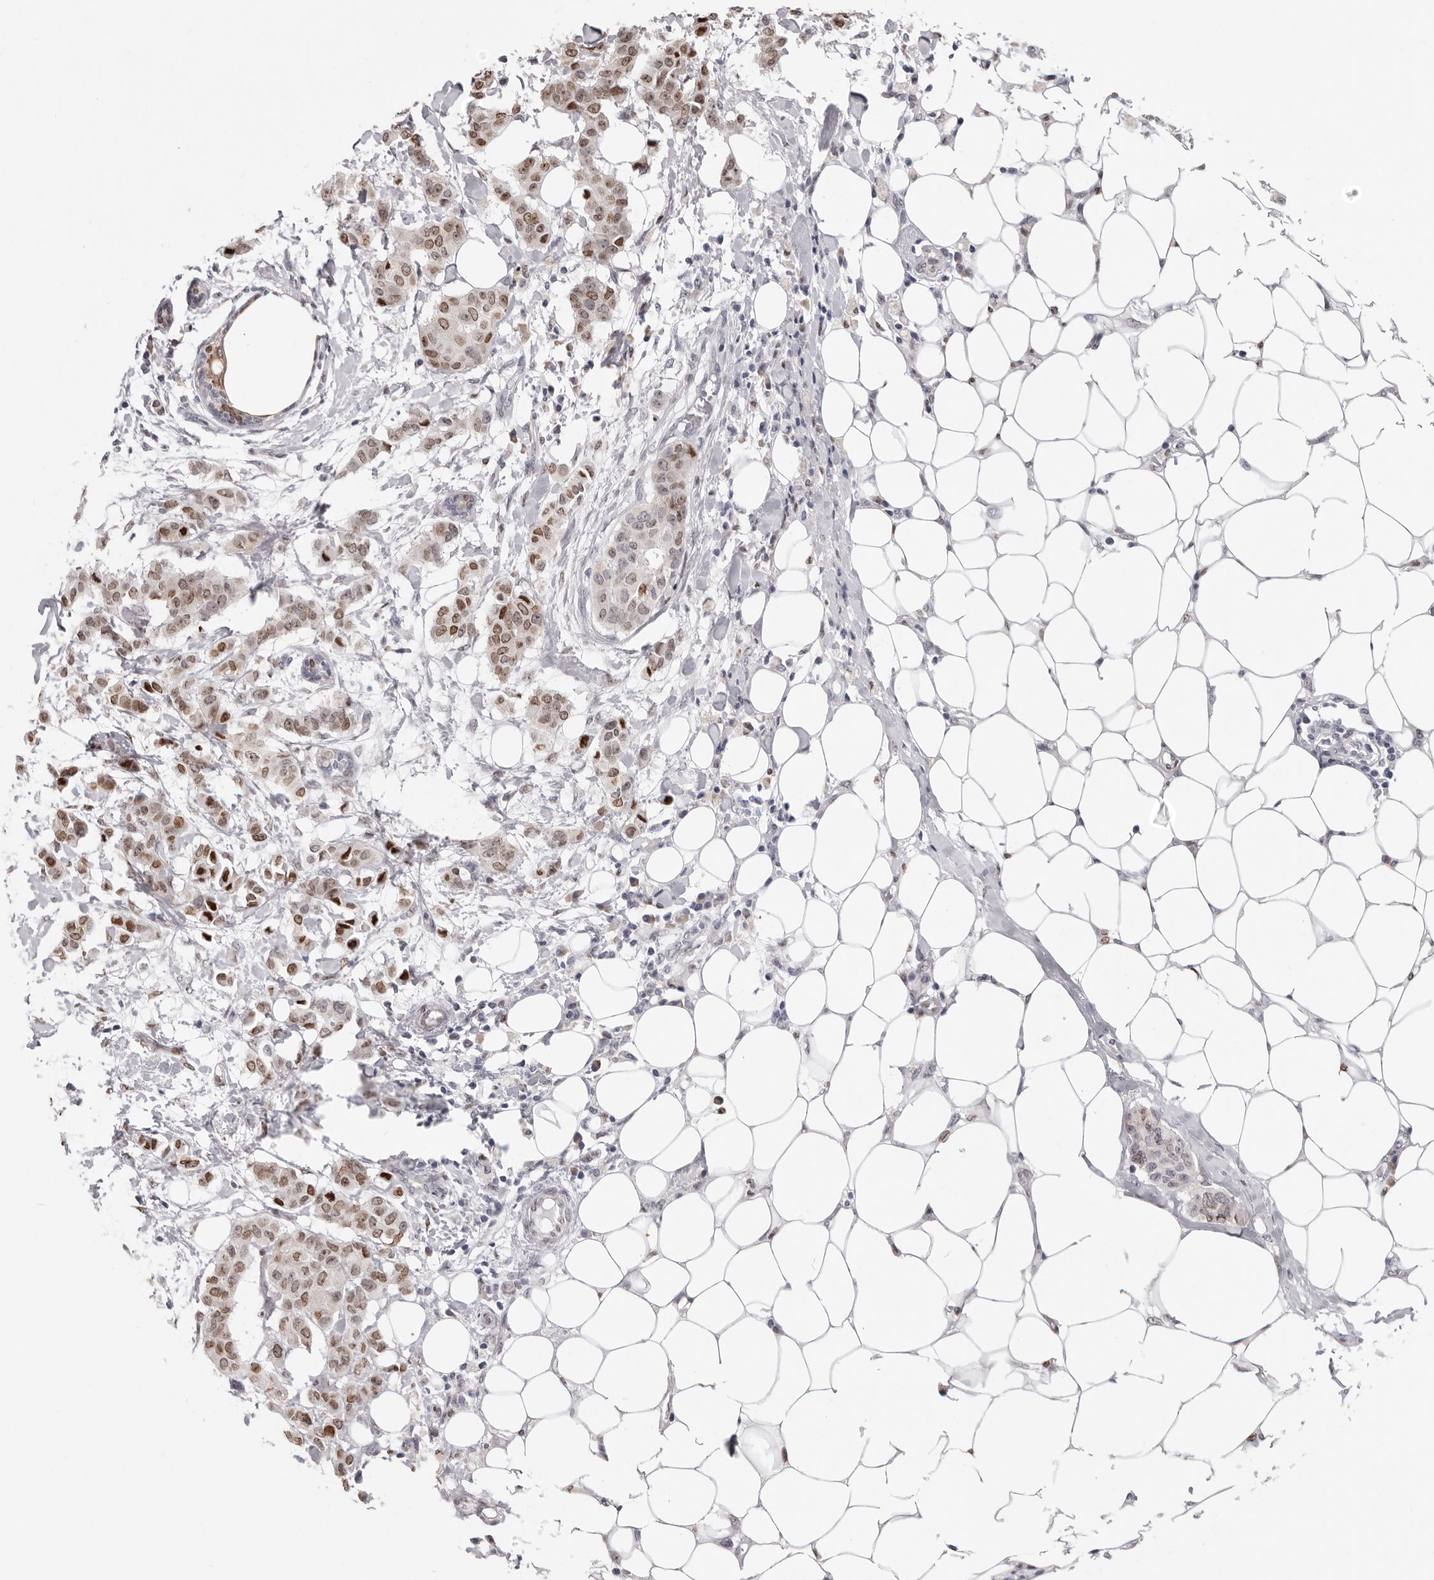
{"staining": {"intensity": "moderate", "quantity": ">75%", "location": "nuclear"}, "tissue": "breast cancer", "cell_type": "Tumor cells", "image_type": "cancer", "snomed": [{"axis": "morphology", "description": "Duct carcinoma"}, {"axis": "topography", "description": "Breast"}], "caption": "This photomicrograph displays immunohistochemistry (IHC) staining of human breast infiltrating ductal carcinoma, with medium moderate nuclear staining in approximately >75% of tumor cells.", "gene": "SRP19", "patient": {"sex": "female", "age": 40}}